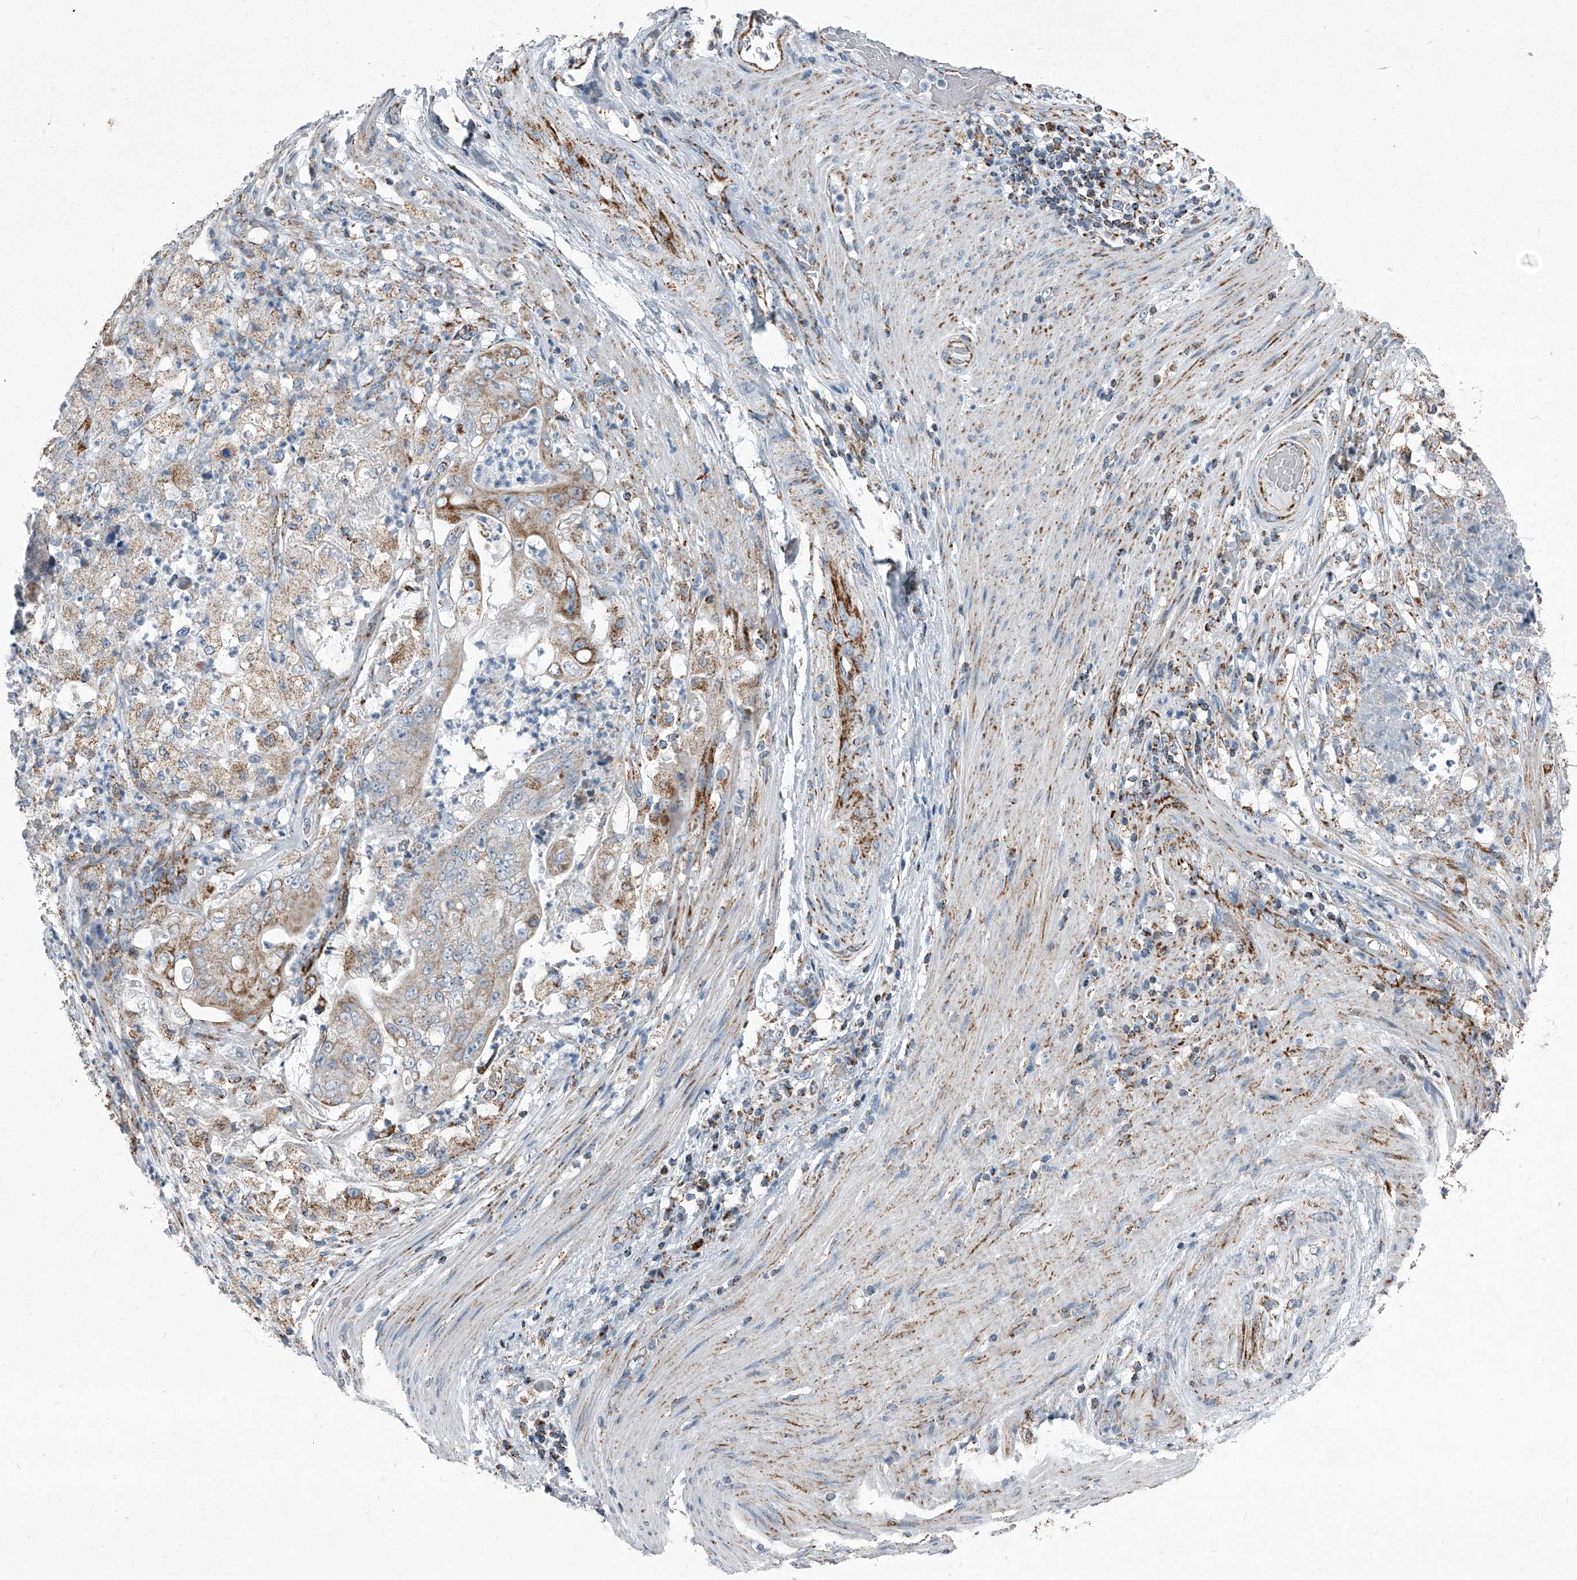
{"staining": {"intensity": "moderate", "quantity": "<25%", "location": "cytoplasmic/membranous"}, "tissue": "stomach cancer", "cell_type": "Tumor cells", "image_type": "cancer", "snomed": [{"axis": "morphology", "description": "Adenocarcinoma, NOS"}, {"axis": "topography", "description": "Stomach"}], "caption": "Brown immunohistochemical staining in adenocarcinoma (stomach) reveals moderate cytoplasmic/membranous expression in about <25% of tumor cells.", "gene": "CHRNA7", "patient": {"sex": "female", "age": 73}}